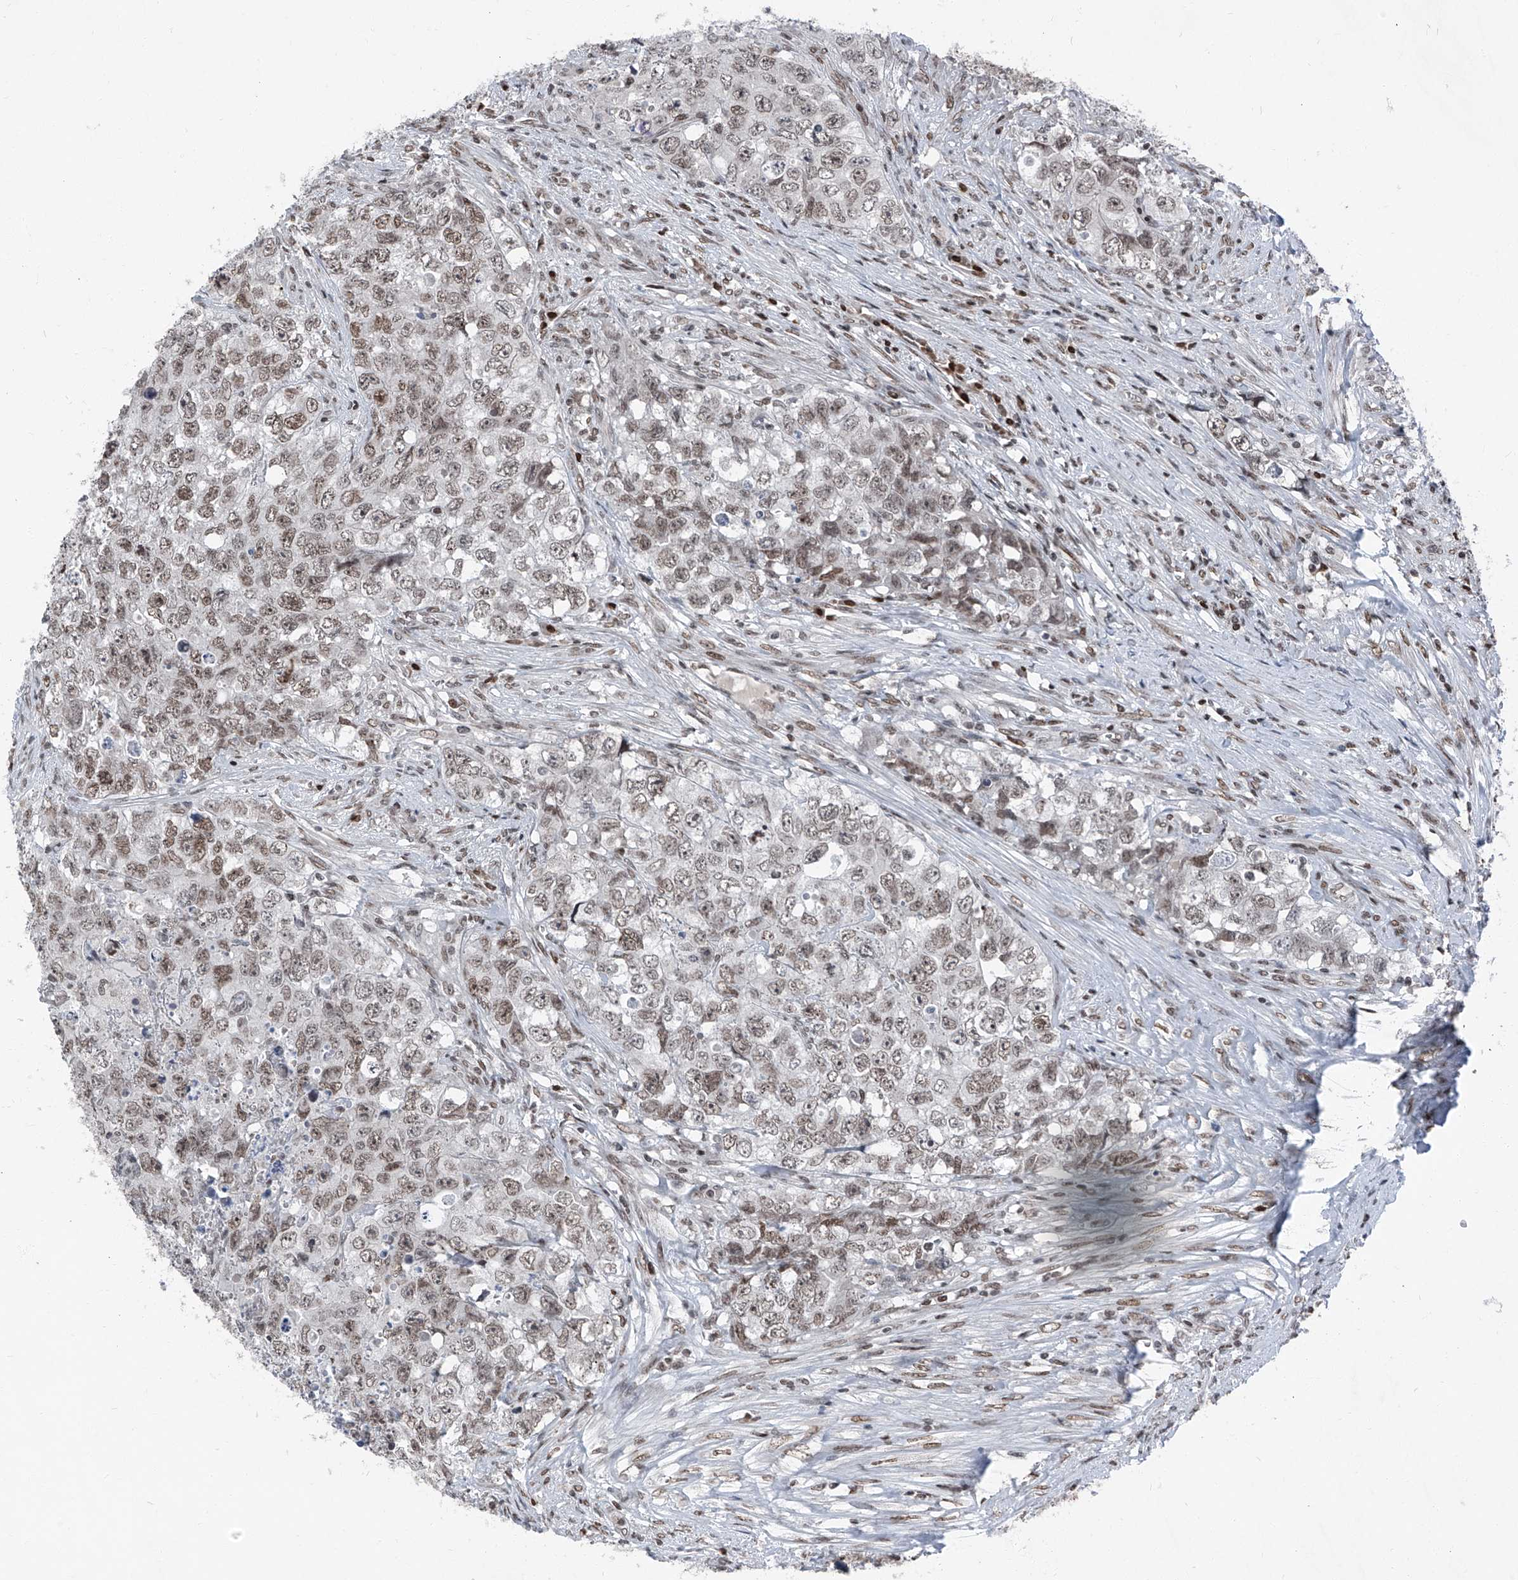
{"staining": {"intensity": "strong", "quantity": "25%-75%", "location": "nuclear"}, "tissue": "testis cancer", "cell_type": "Tumor cells", "image_type": "cancer", "snomed": [{"axis": "morphology", "description": "Seminoma, NOS"}, {"axis": "morphology", "description": "Carcinoma, Embryonal, NOS"}, {"axis": "topography", "description": "Testis"}], "caption": "A brown stain labels strong nuclear staining of a protein in human testis cancer tumor cells.", "gene": "BMI1", "patient": {"sex": "male", "age": 43}}